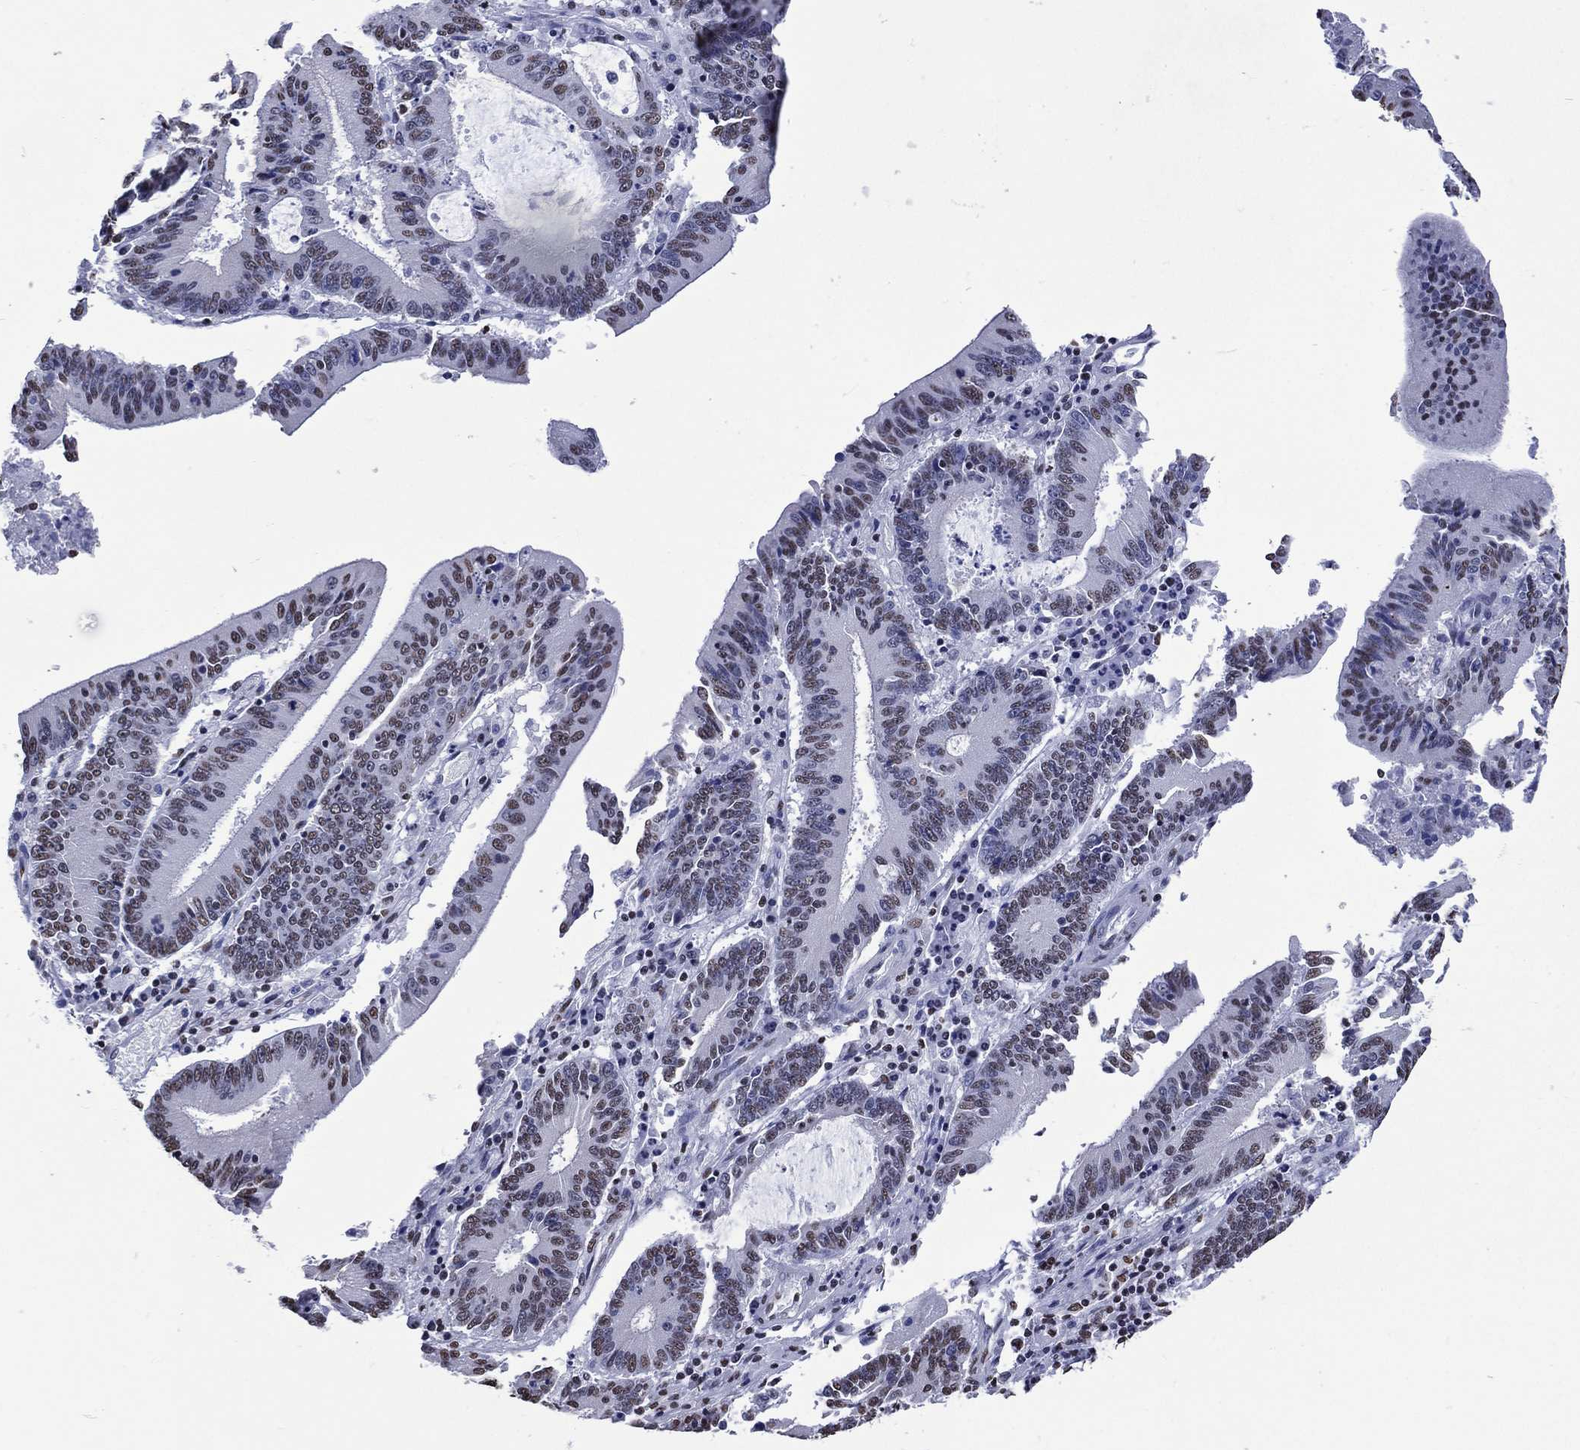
{"staining": {"intensity": "weak", "quantity": "25%-75%", "location": "nuclear"}, "tissue": "stomach cancer", "cell_type": "Tumor cells", "image_type": "cancer", "snomed": [{"axis": "morphology", "description": "Adenocarcinoma, NOS"}, {"axis": "topography", "description": "Stomach, upper"}], "caption": "Adenocarcinoma (stomach) tissue displays weak nuclear expression in approximately 25%-75% of tumor cells", "gene": "RETREG2", "patient": {"sex": "male", "age": 68}}